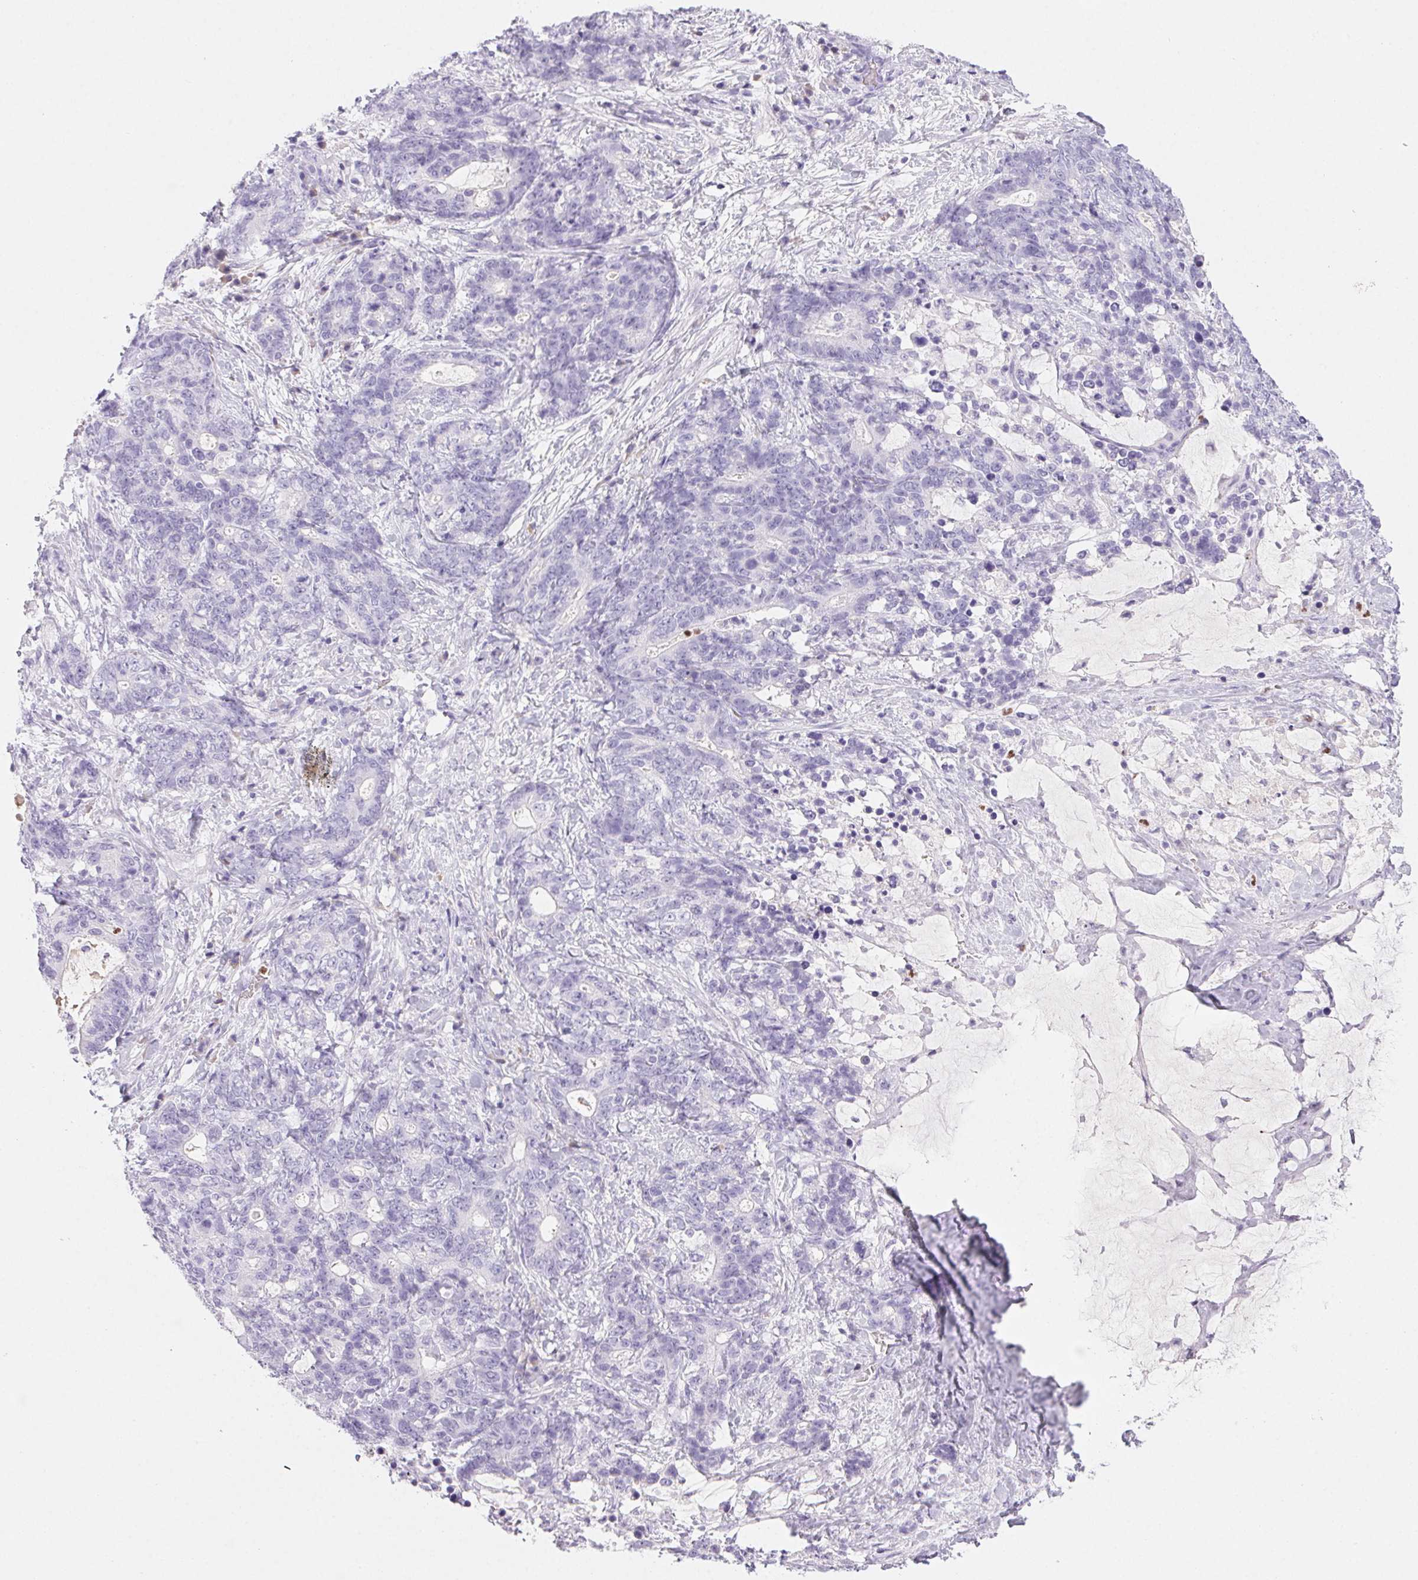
{"staining": {"intensity": "negative", "quantity": "none", "location": "none"}, "tissue": "stomach cancer", "cell_type": "Tumor cells", "image_type": "cancer", "snomed": [{"axis": "morphology", "description": "Normal tissue, NOS"}, {"axis": "morphology", "description": "Adenocarcinoma, NOS"}, {"axis": "topography", "description": "Stomach"}], "caption": "Immunohistochemistry of human stomach cancer (adenocarcinoma) shows no staining in tumor cells.", "gene": "PADI4", "patient": {"sex": "female", "age": 64}}